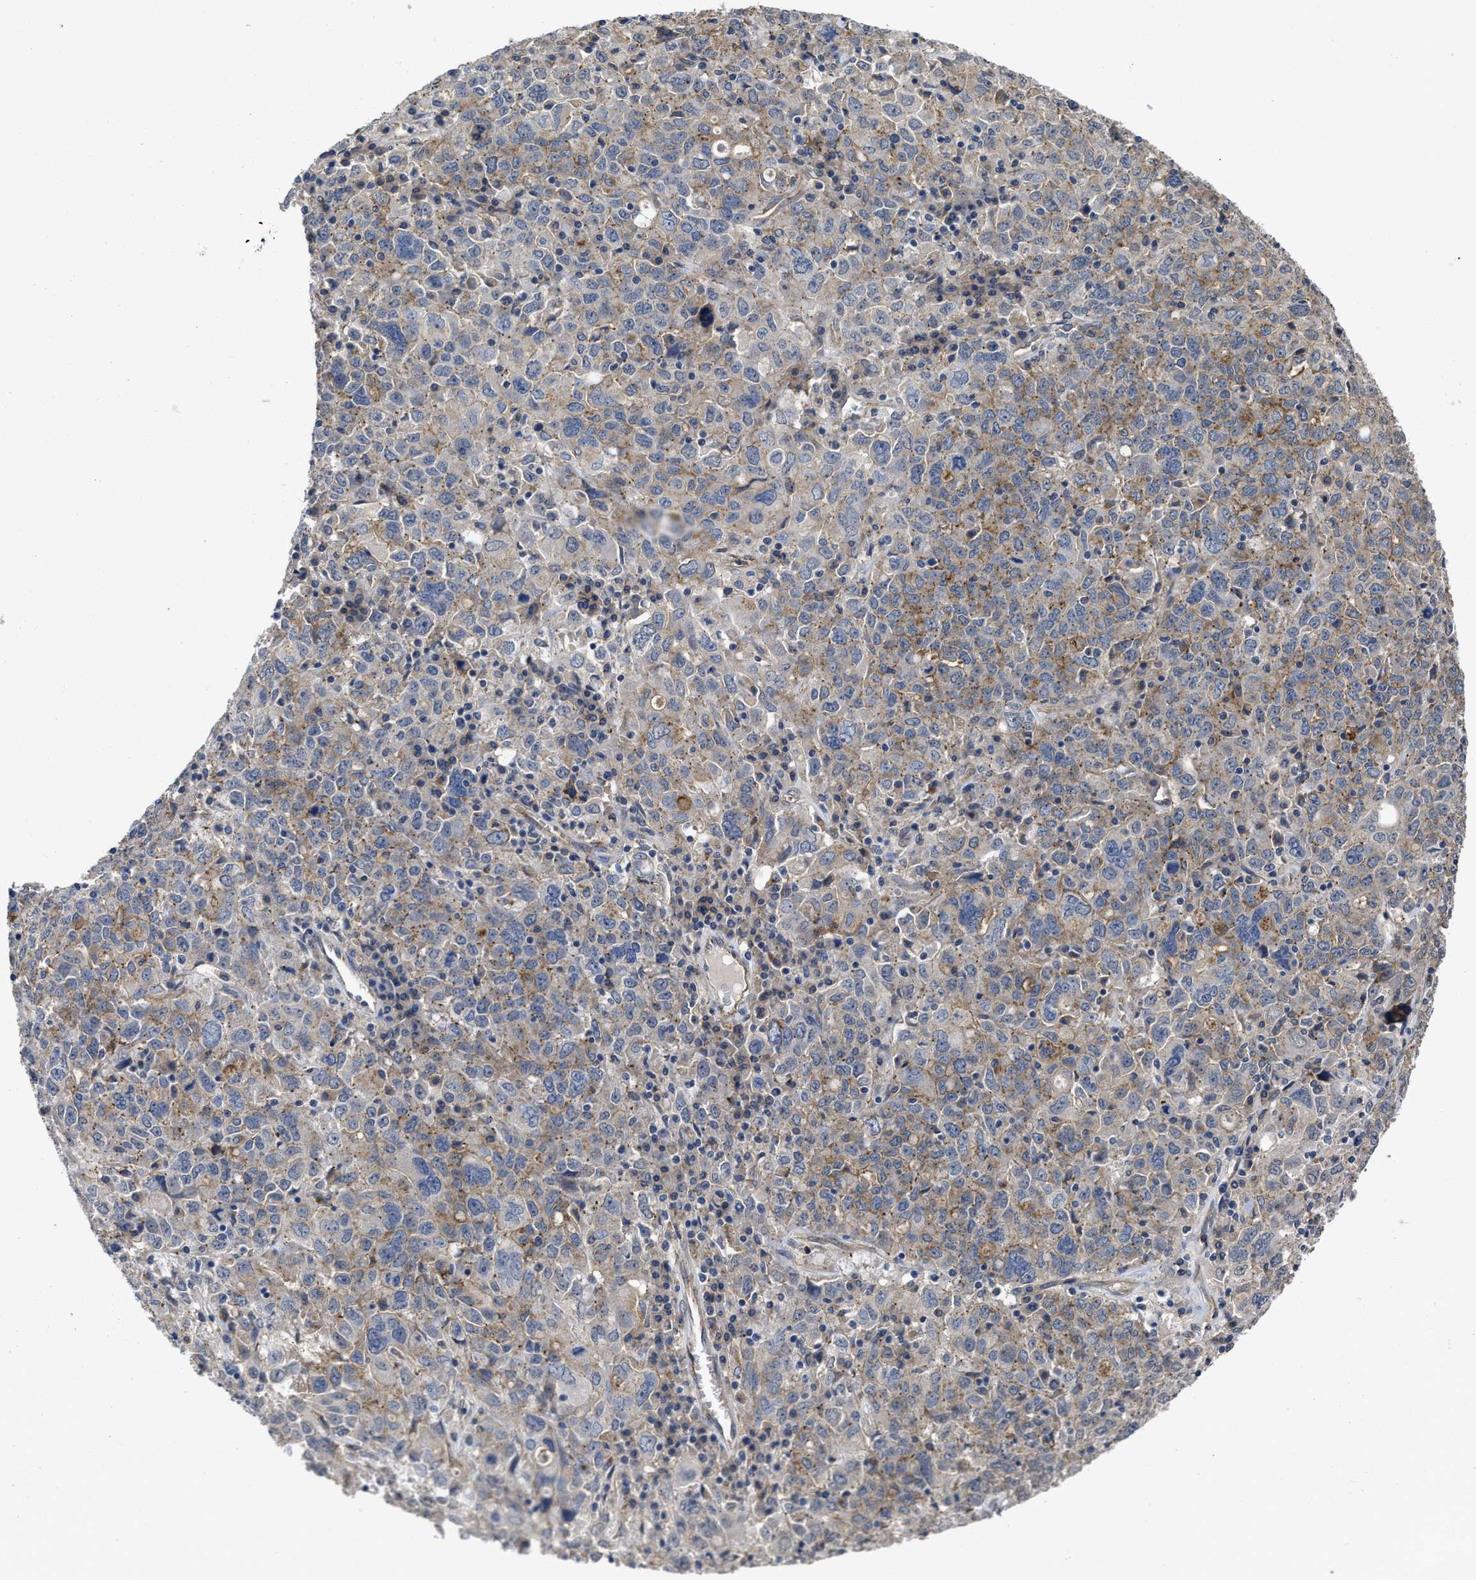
{"staining": {"intensity": "weak", "quantity": "<25%", "location": "cytoplasmic/membranous"}, "tissue": "ovarian cancer", "cell_type": "Tumor cells", "image_type": "cancer", "snomed": [{"axis": "morphology", "description": "Carcinoma, endometroid"}, {"axis": "topography", "description": "Ovary"}], "caption": "This is an immunohistochemistry (IHC) micrograph of human endometroid carcinoma (ovarian). There is no positivity in tumor cells.", "gene": "PKD2", "patient": {"sex": "female", "age": 62}}